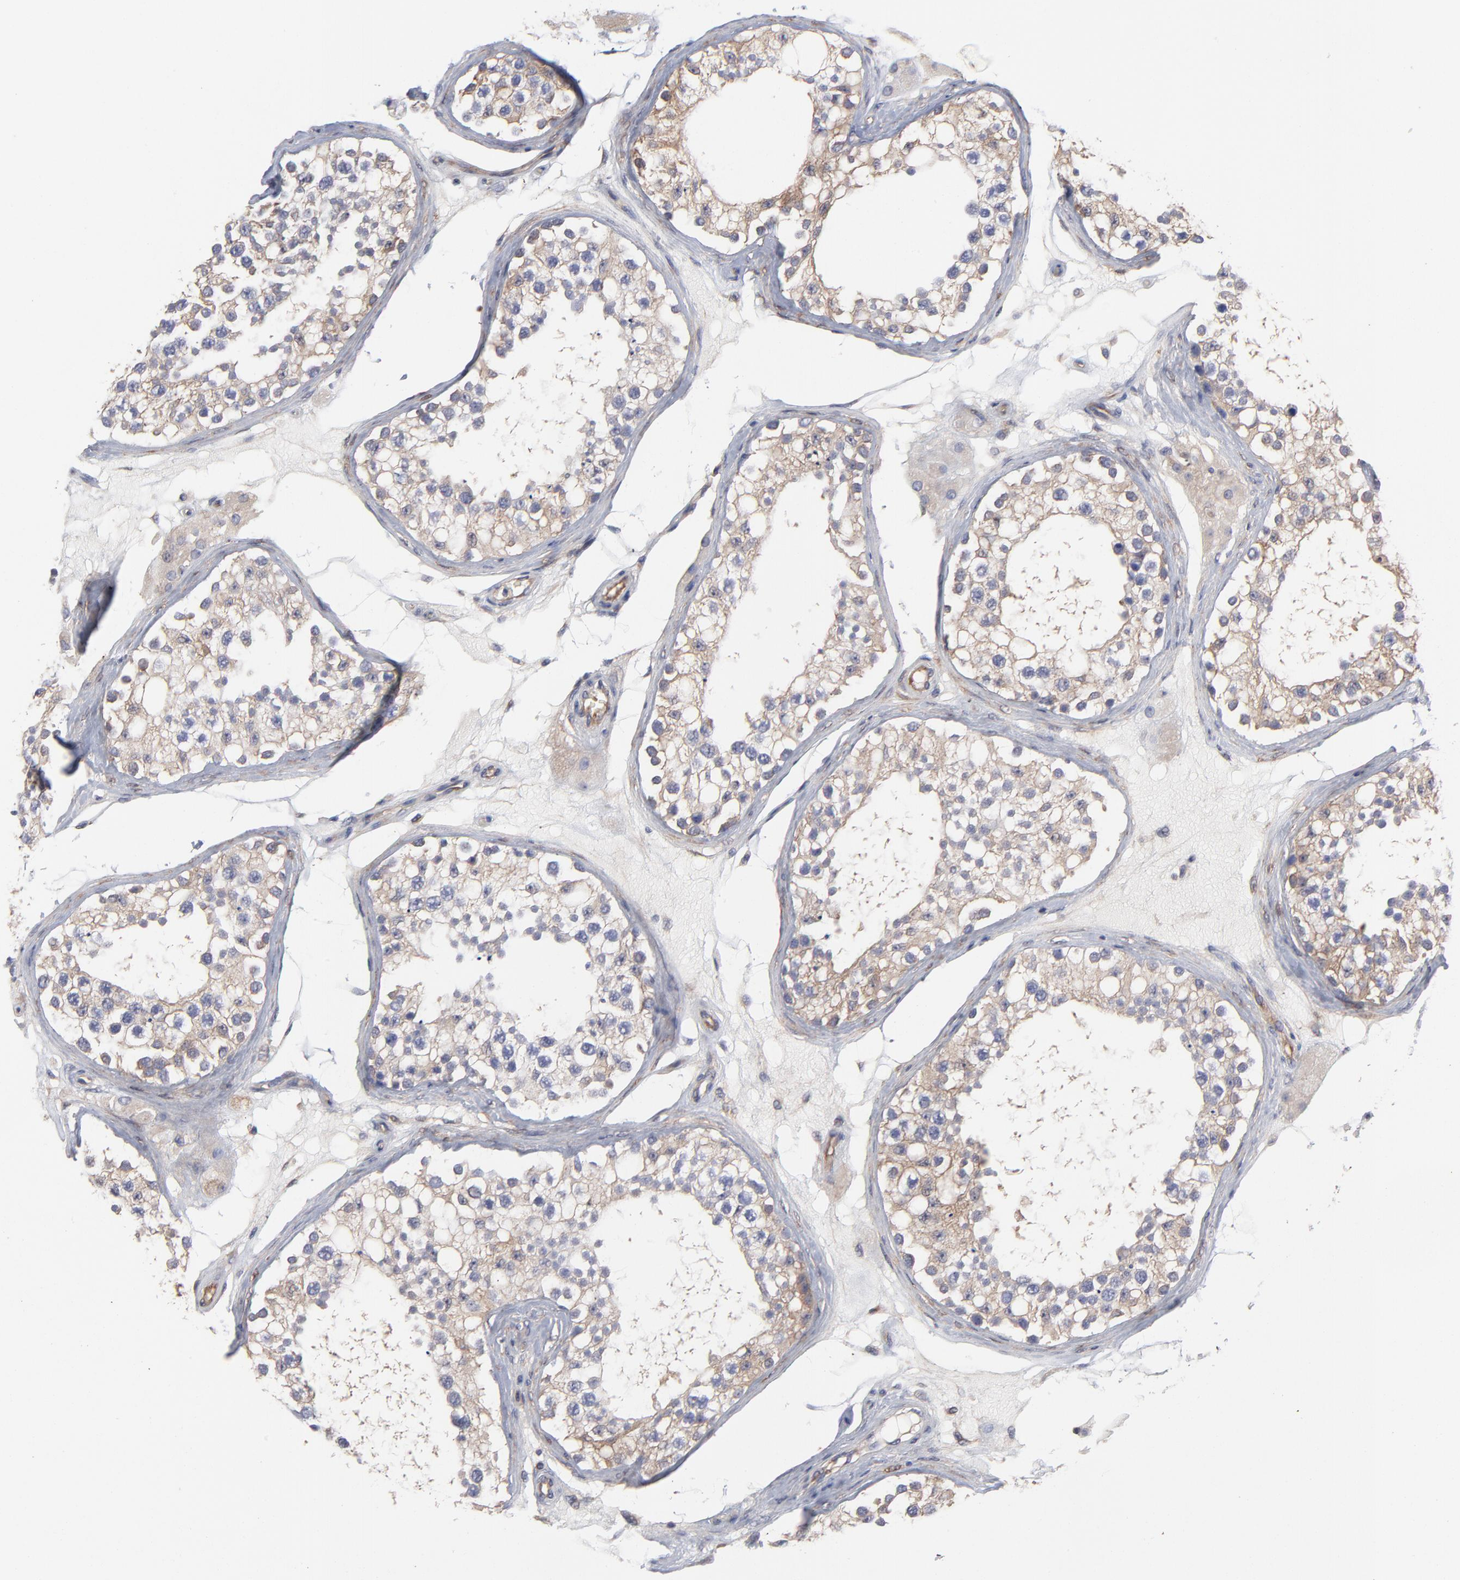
{"staining": {"intensity": "weak", "quantity": ">75%", "location": "cytoplasmic/membranous"}, "tissue": "testis", "cell_type": "Cells in seminiferous ducts", "image_type": "normal", "snomed": [{"axis": "morphology", "description": "Normal tissue, NOS"}, {"axis": "topography", "description": "Testis"}], "caption": "Weak cytoplasmic/membranous protein staining is appreciated in about >75% of cells in seminiferous ducts in testis.", "gene": "NFKBIA", "patient": {"sex": "male", "age": 68}}